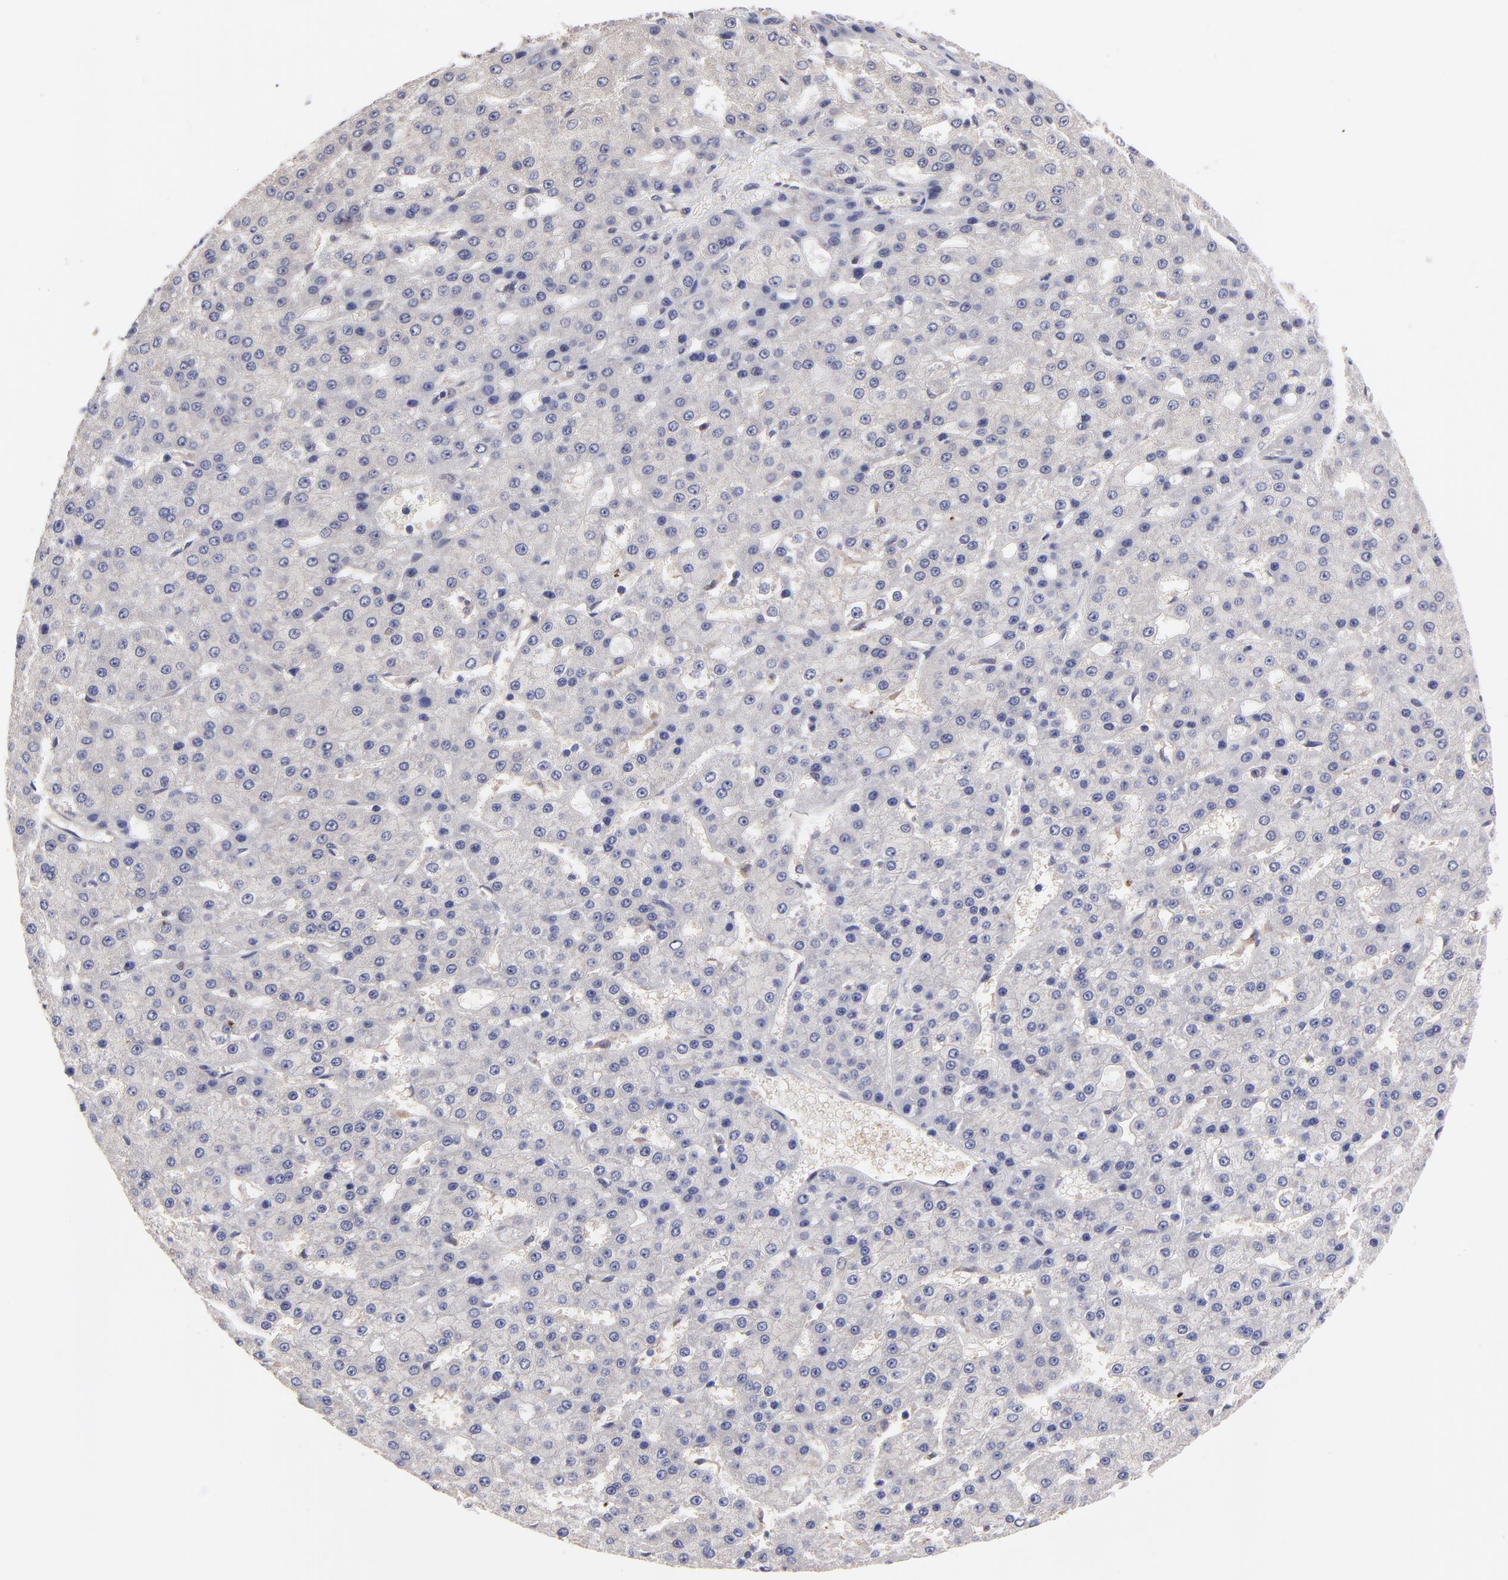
{"staining": {"intensity": "negative", "quantity": "none", "location": "none"}, "tissue": "liver cancer", "cell_type": "Tumor cells", "image_type": "cancer", "snomed": [{"axis": "morphology", "description": "Carcinoma, Hepatocellular, NOS"}, {"axis": "topography", "description": "Liver"}], "caption": "A histopathology image of liver hepatocellular carcinoma stained for a protein reveals no brown staining in tumor cells.", "gene": "ZNF747", "patient": {"sex": "male", "age": 47}}